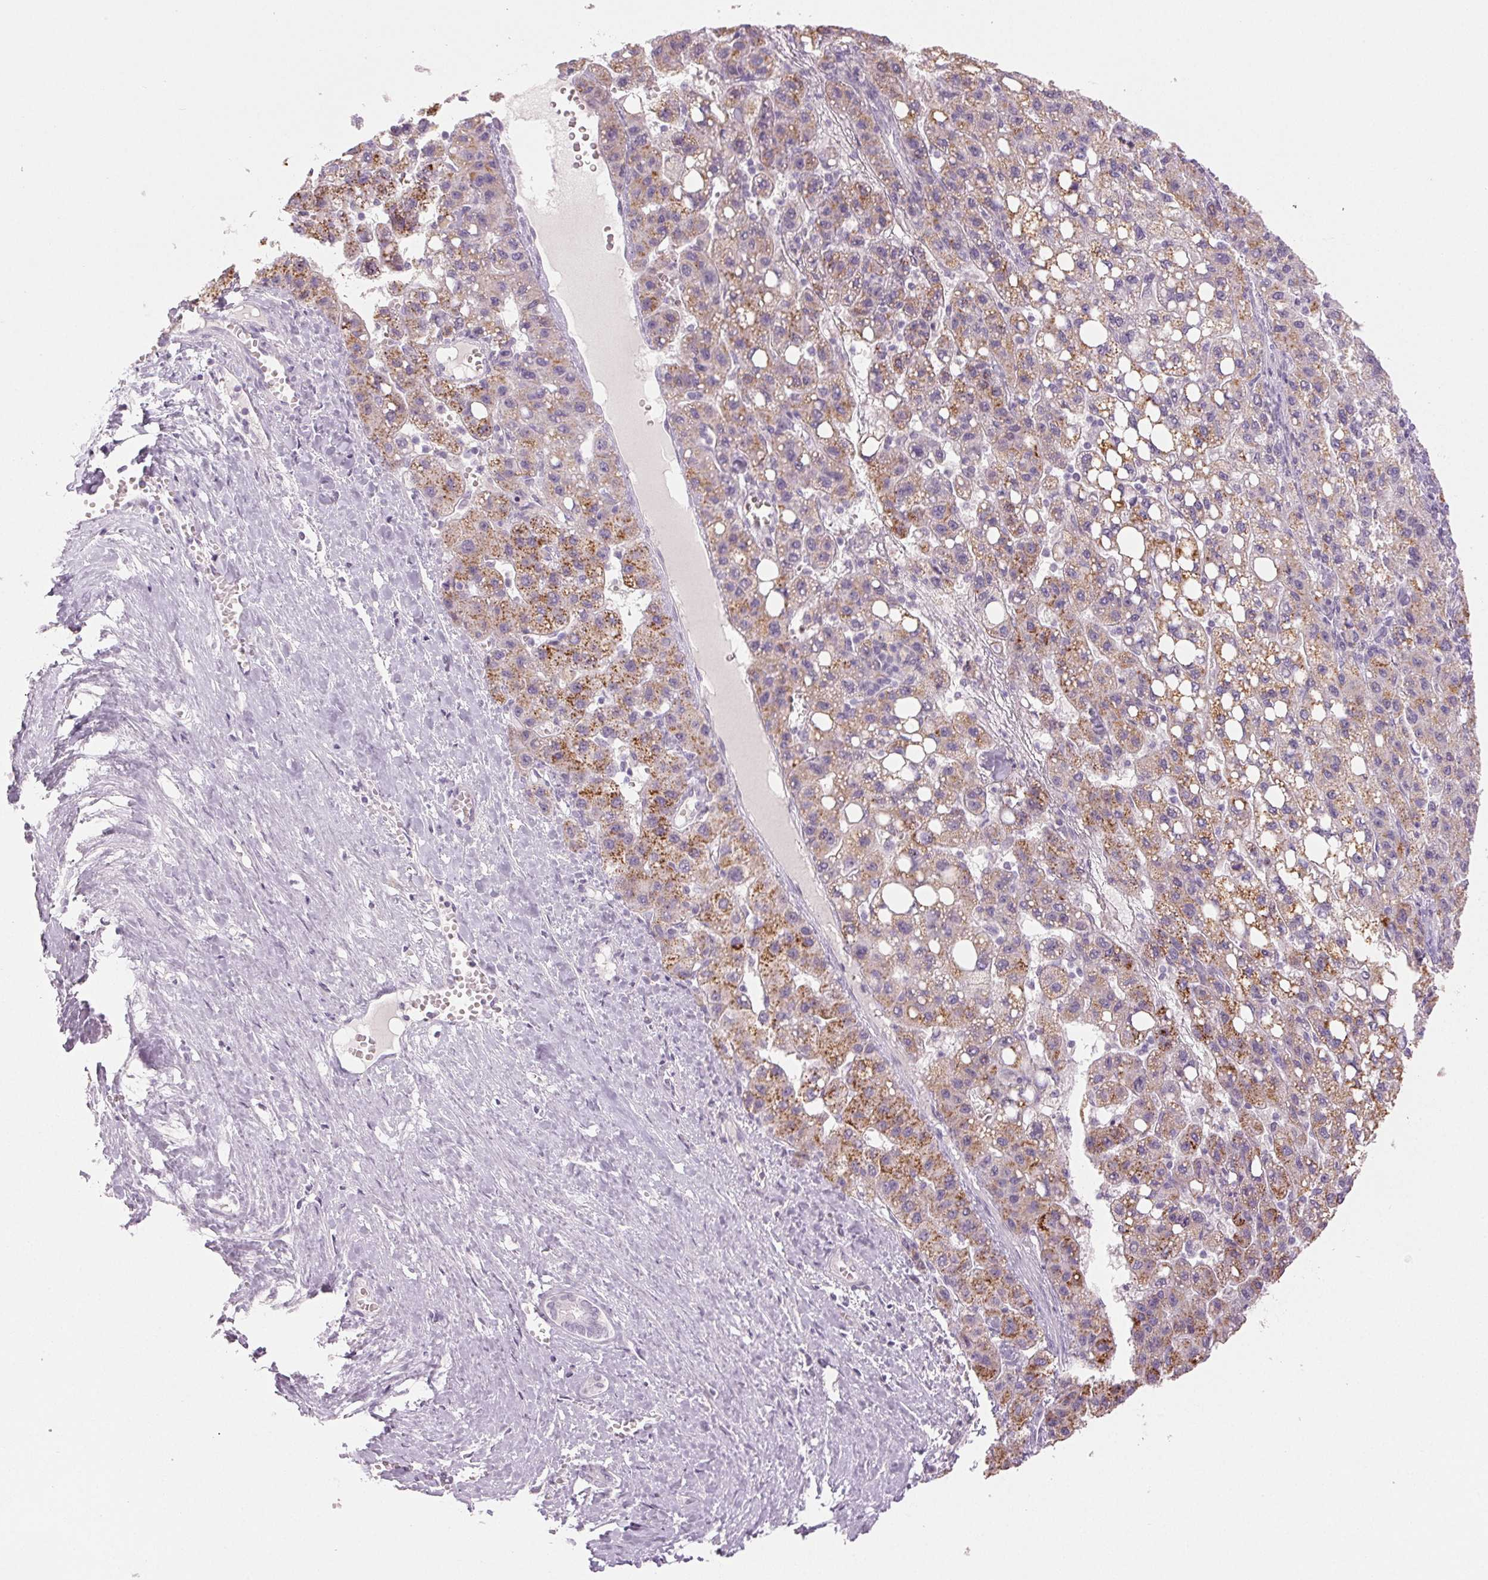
{"staining": {"intensity": "moderate", "quantity": "25%-75%", "location": "cytoplasmic/membranous"}, "tissue": "liver cancer", "cell_type": "Tumor cells", "image_type": "cancer", "snomed": [{"axis": "morphology", "description": "Carcinoma, Hepatocellular, NOS"}, {"axis": "topography", "description": "Liver"}], "caption": "This is an image of immunohistochemistry staining of hepatocellular carcinoma (liver), which shows moderate staining in the cytoplasmic/membranous of tumor cells.", "gene": "EHHADH", "patient": {"sex": "female", "age": 82}}